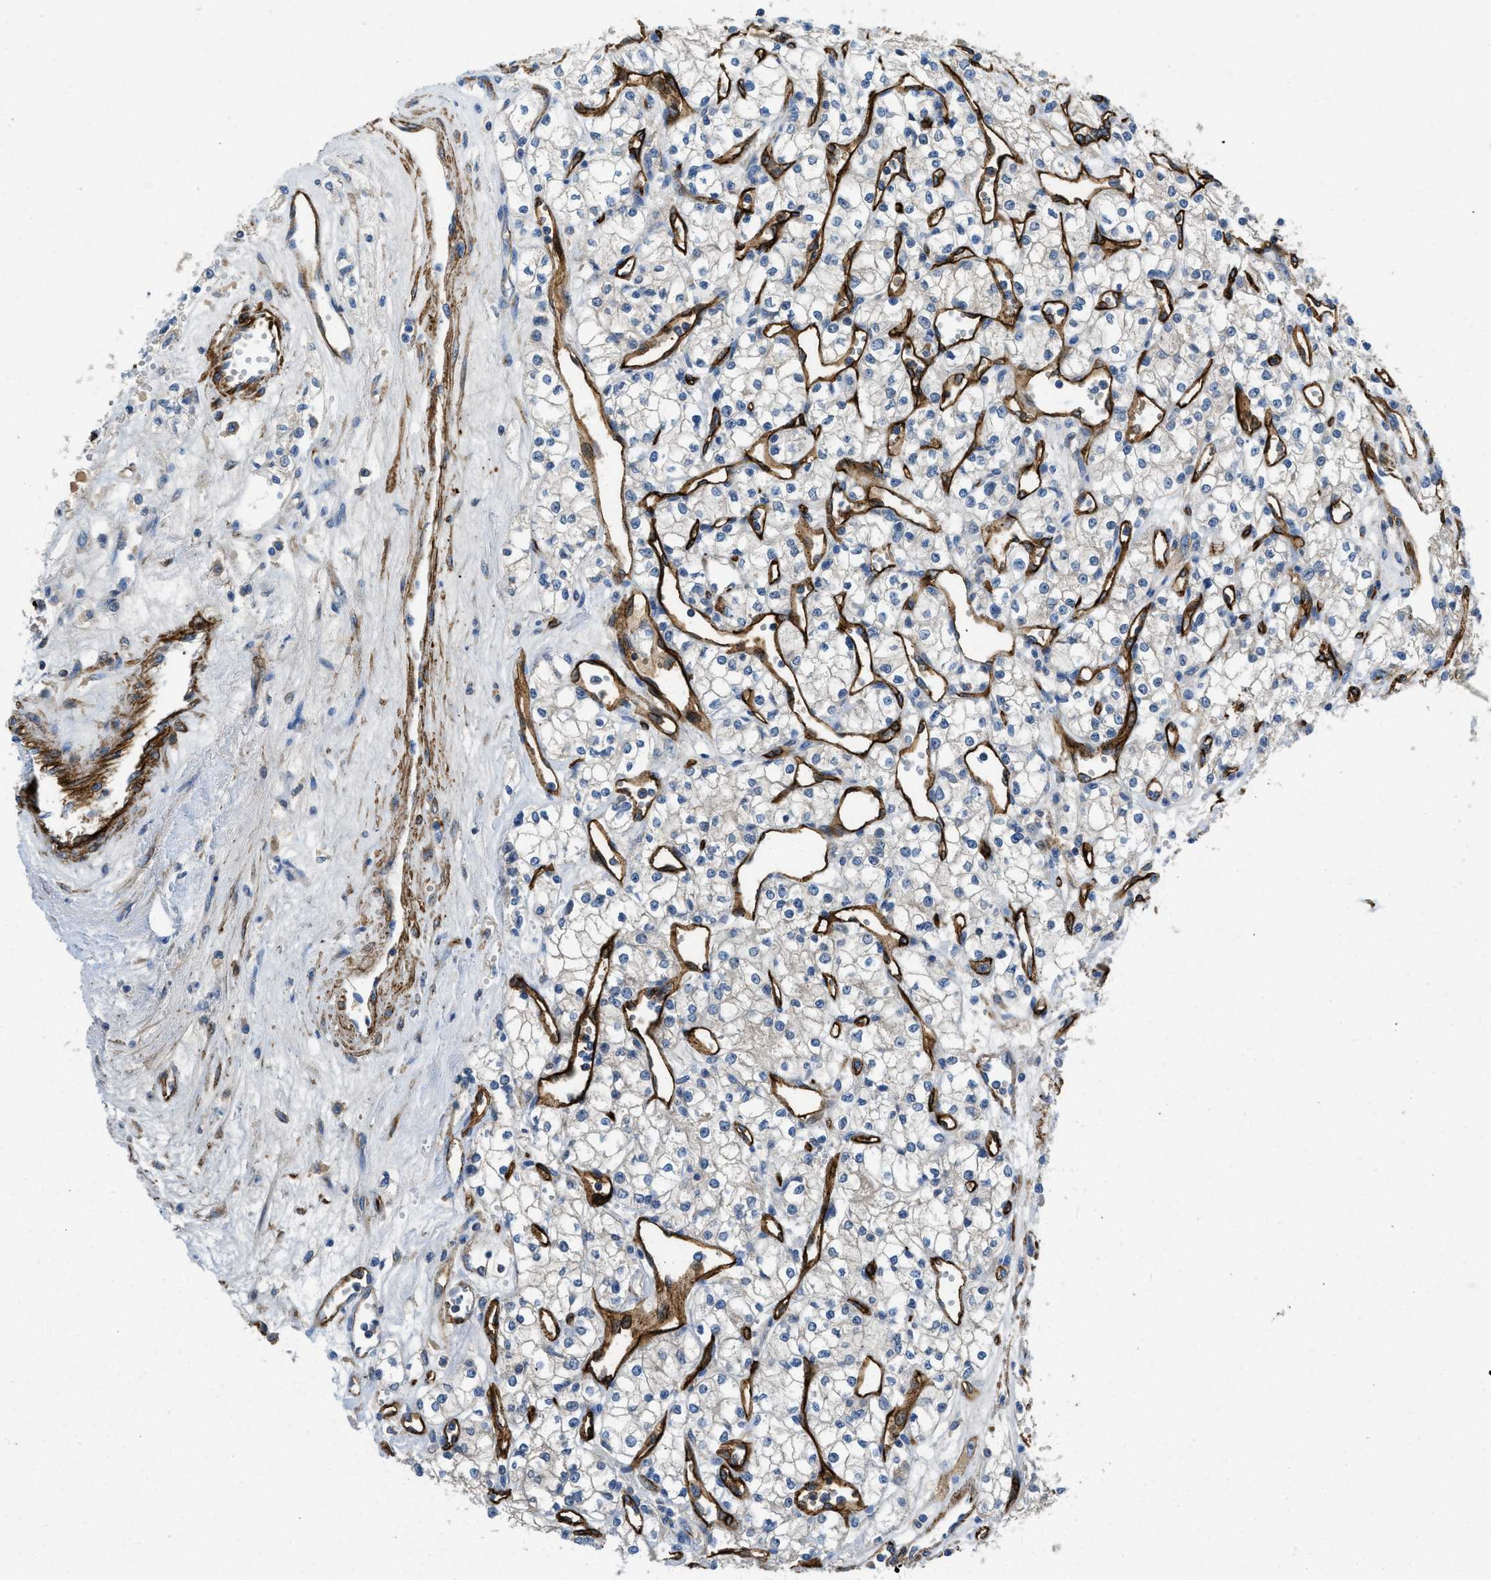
{"staining": {"intensity": "negative", "quantity": "none", "location": "none"}, "tissue": "renal cancer", "cell_type": "Tumor cells", "image_type": "cancer", "snomed": [{"axis": "morphology", "description": "Adenocarcinoma, NOS"}, {"axis": "topography", "description": "Kidney"}], "caption": "The immunohistochemistry micrograph has no significant staining in tumor cells of renal cancer tissue.", "gene": "SPEG", "patient": {"sex": "male", "age": 59}}